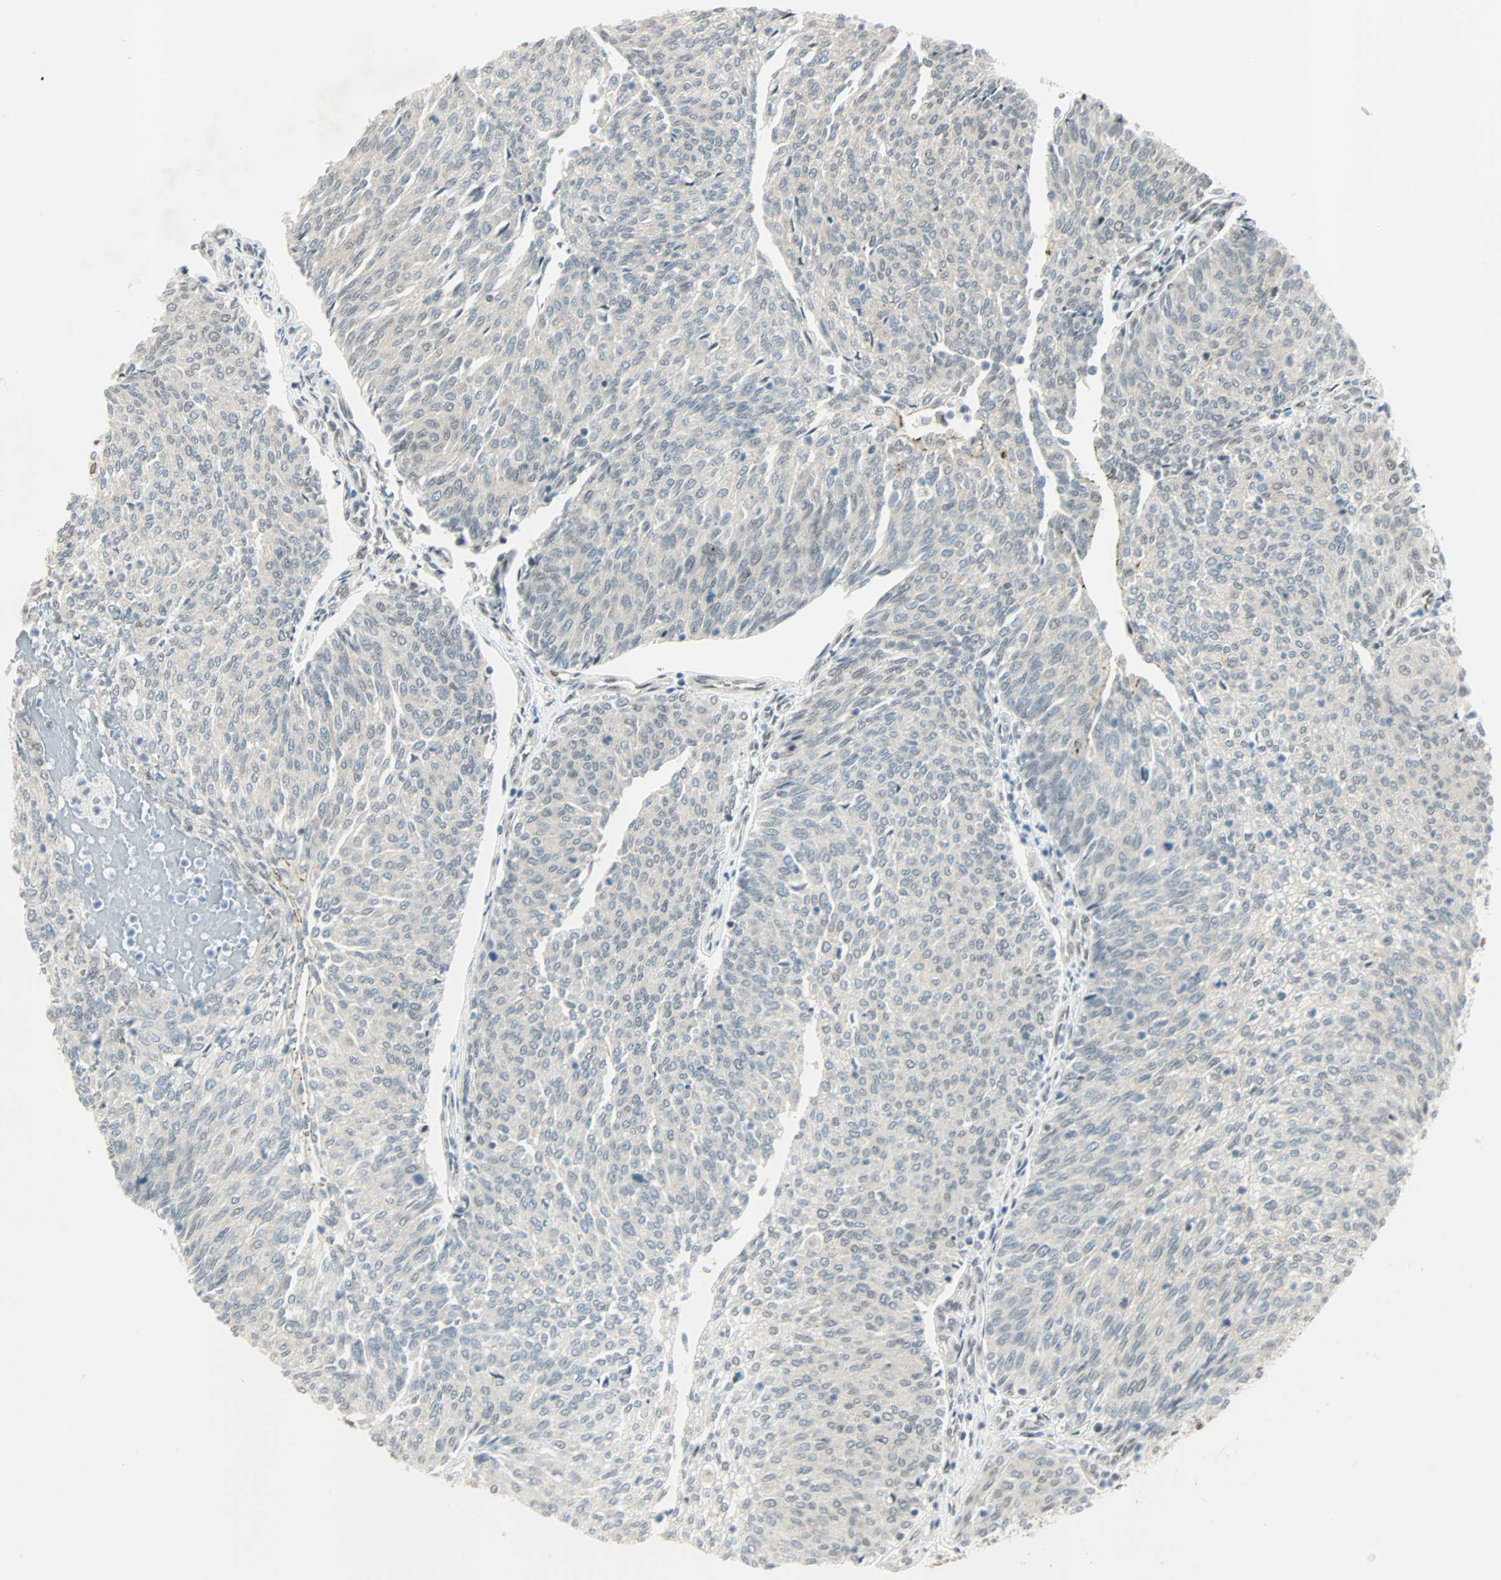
{"staining": {"intensity": "negative", "quantity": "none", "location": "none"}, "tissue": "urothelial cancer", "cell_type": "Tumor cells", "image_type": "cancer", "snomed": [{"axis": "morphology", "description": "Urothelial carcinoma, Low grade"}, {"axis": "topography", "description": "Urinary bladder"}], "caption": "The immunohistochemistry micrograph has no significant expression in tumor cells of low-grade urothelial carcinoma tissue.", "gene": "CBX4", "patient": {"sex": "female", "age": 79}}